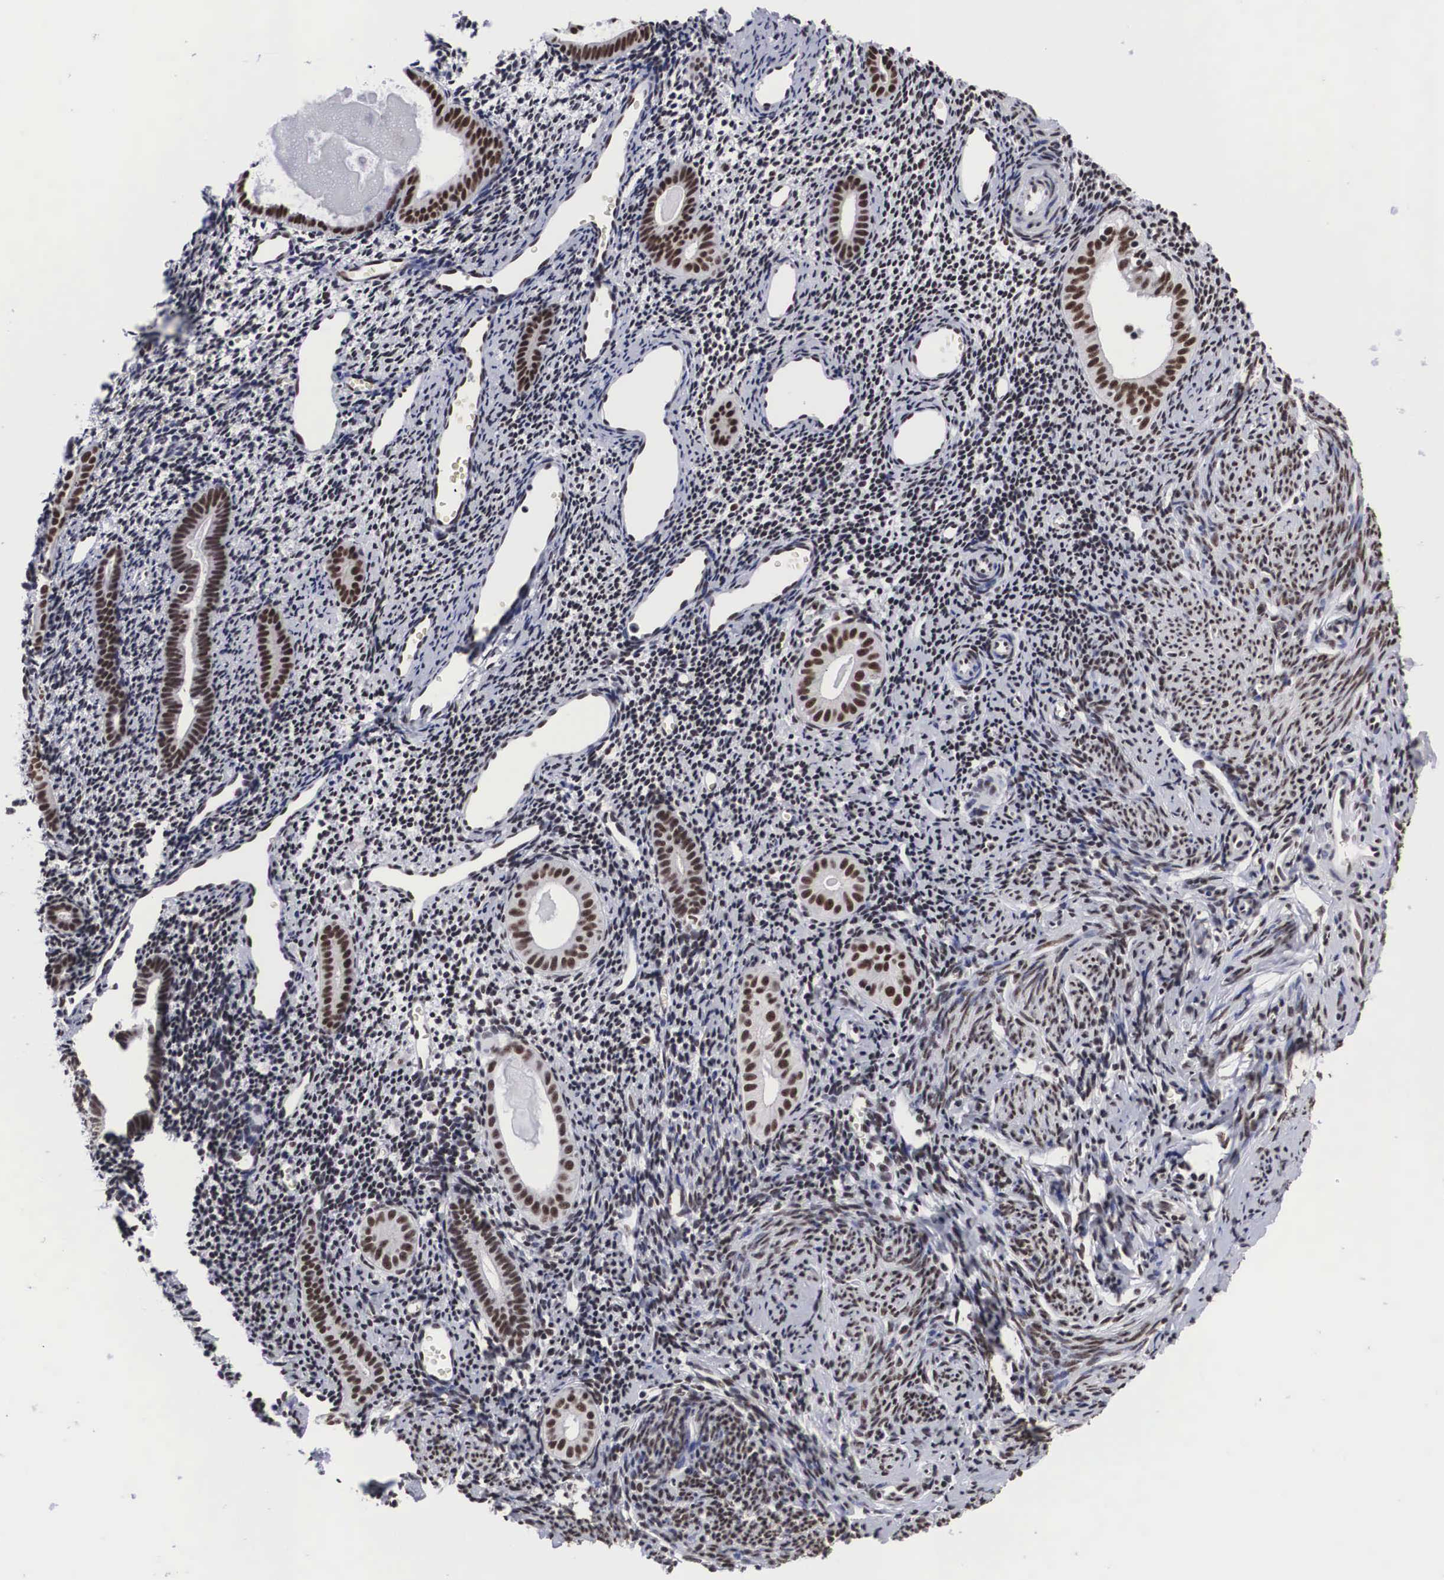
{"staining": {"intensity": "weak", "quantity": "25%-75%", "location": "nuclear"}, "tissue": "endometrium", "cell_type": "Cells in endometrial stroma", "image_type": "normal", "snomed": [{"axis": "morphology", "description": "Normal tissue, NOS"}, {"axis": "morphology", "description": "Neoplasm, benign, NOS"}, {"axis": "topography", "description": "Uterus"}], "caption": "Immunohistochemical staining of benign endometrium reveals low levels of weak nuclear expression in approximately 25%-75% of cells in endometrial stroma.", "gene": "ACIN1", "patient": {"sex": "female", "age": 55}}